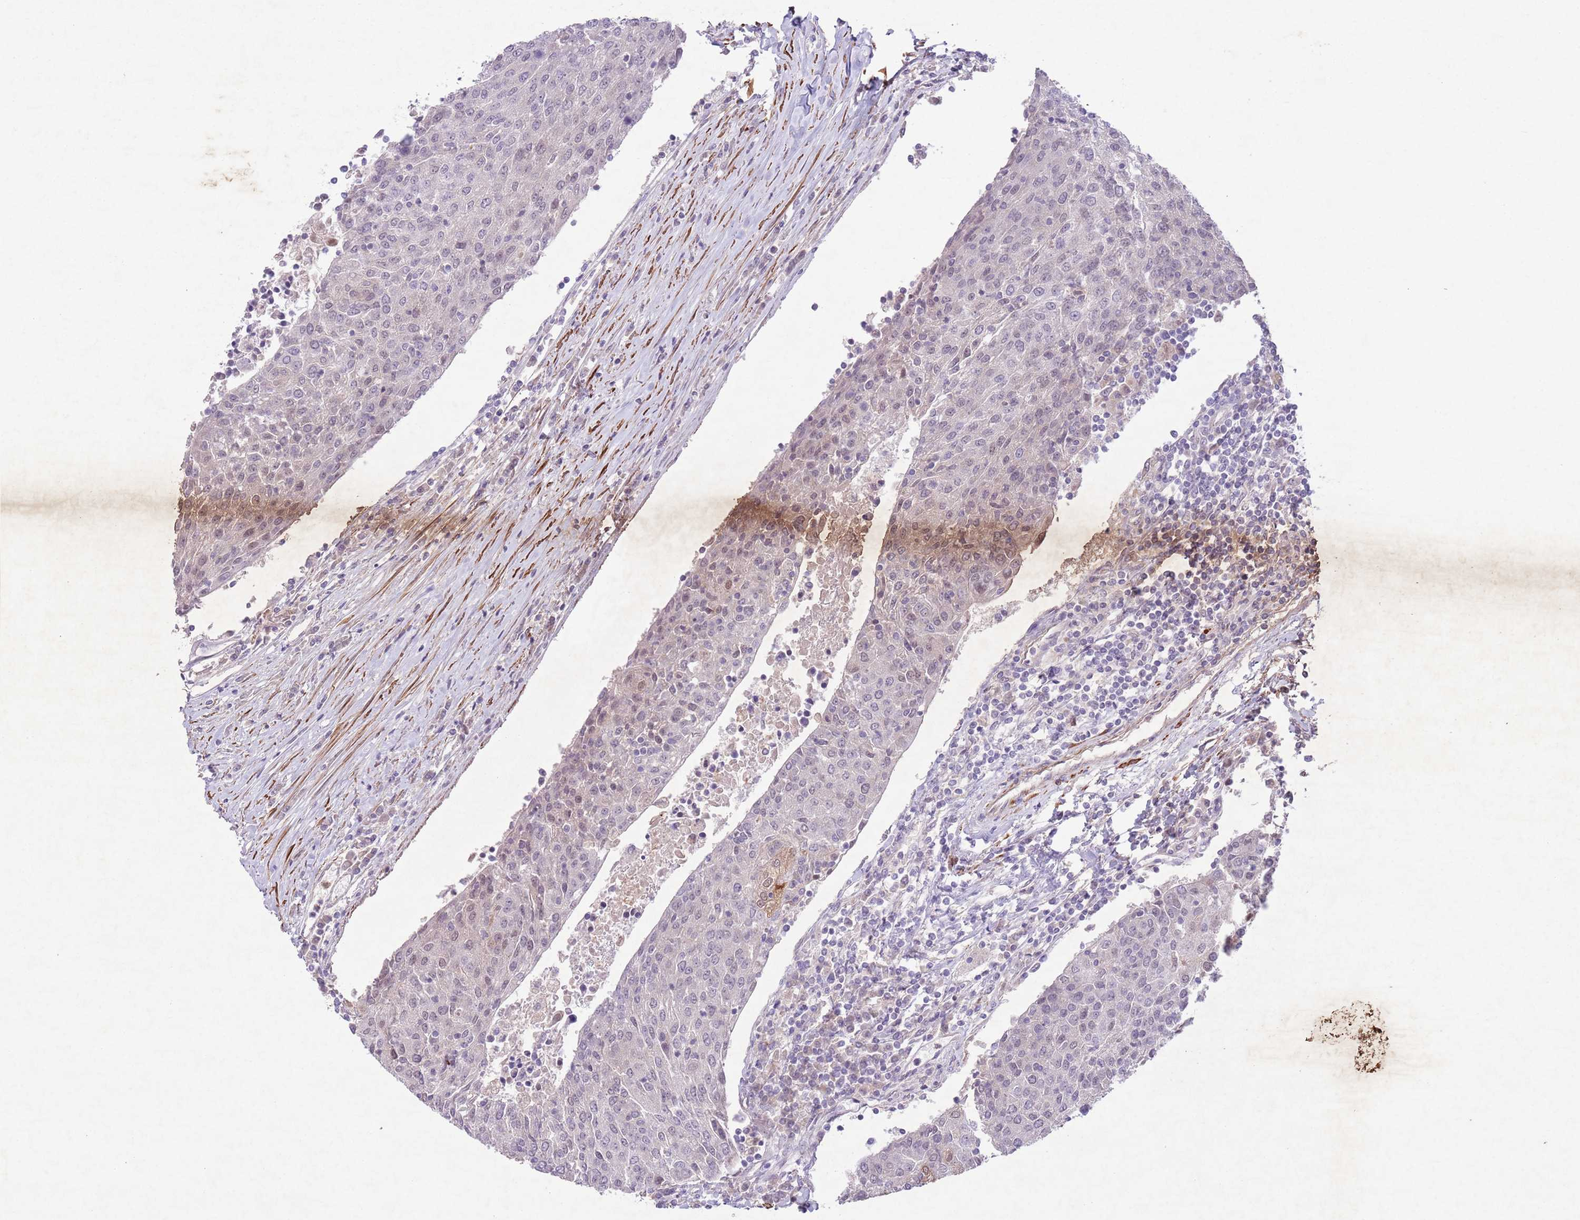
{"staining": {"intensity": "weak", "quantity": "<25%", "location": "nuclear"}, "tissue": "urothelial cancer", "cell_type": "Tumor cells", "image_type": "cancer", "snomed": [{"axis": "morphology", "description": "Urothelial carcinoma, High grade"}, {"axis": "topography", "description": "Urinary bladder"}], "caption": "Tumor cells show no significant protein positivity in urothelial cancer.", "gene": "CCNI", "patient": {"sex": "female", "age": 85}}